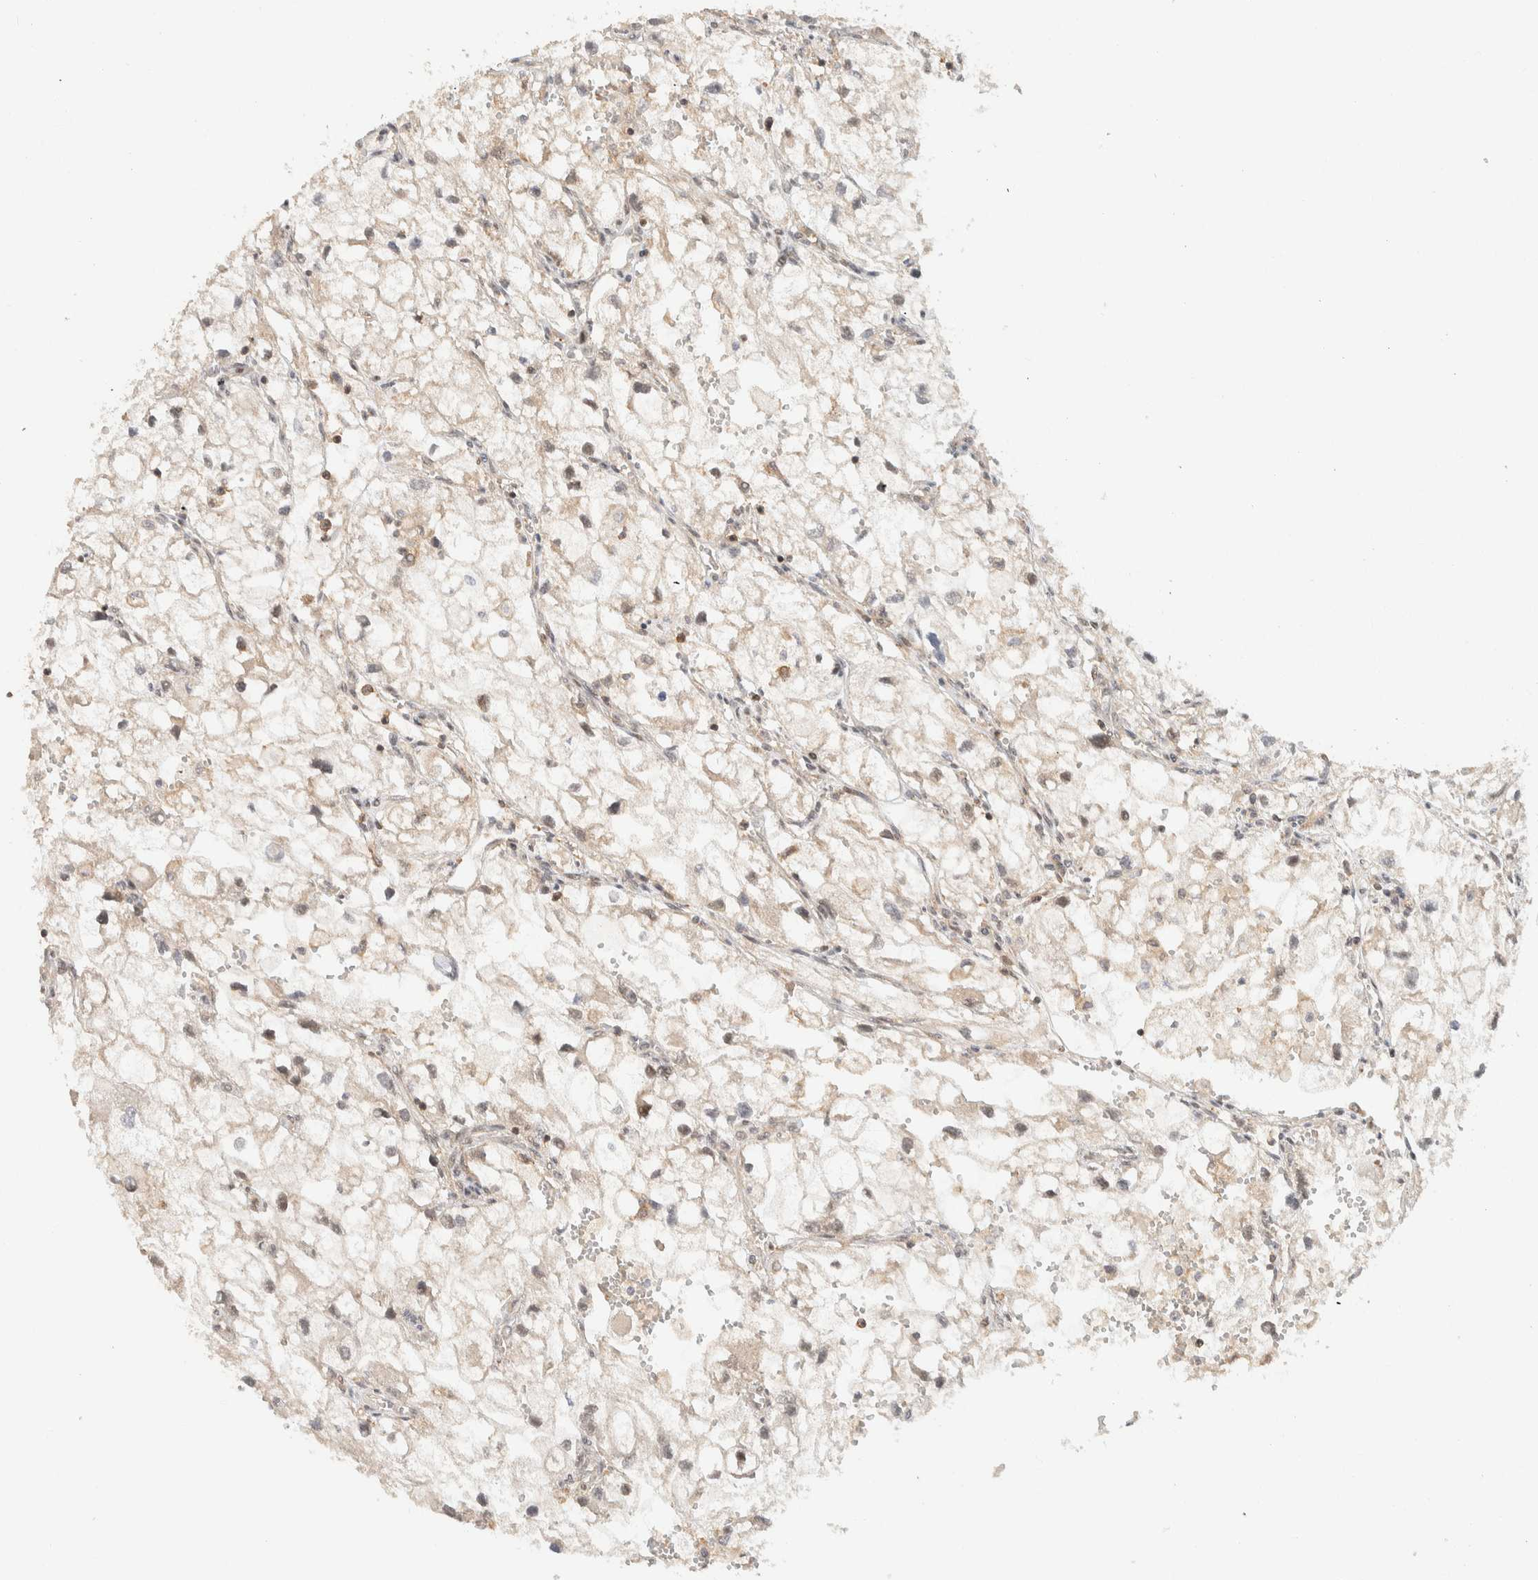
{"staining": {"intensity": "weak", "quantity": ">75%", "location": "cytoplasmic/membranous,nuclear"}, "tissue": "renal cancer", "cell_type": "Tumor cells", "image_type": "cancer", "snomed": [{"axis": "morphology", "description": "Adenocarcinoma, NOS"}, {"axis": "topography", "description": "Kidney"}], "caption": "Protein expression by immunohistochemistry displays weak cytoplasmic/membranous and nuclear positivity in about >75% of tumor cells in renal cancer.", "gene": "ARFGEF1", "patient": {"sex": "female", "age": 70}}